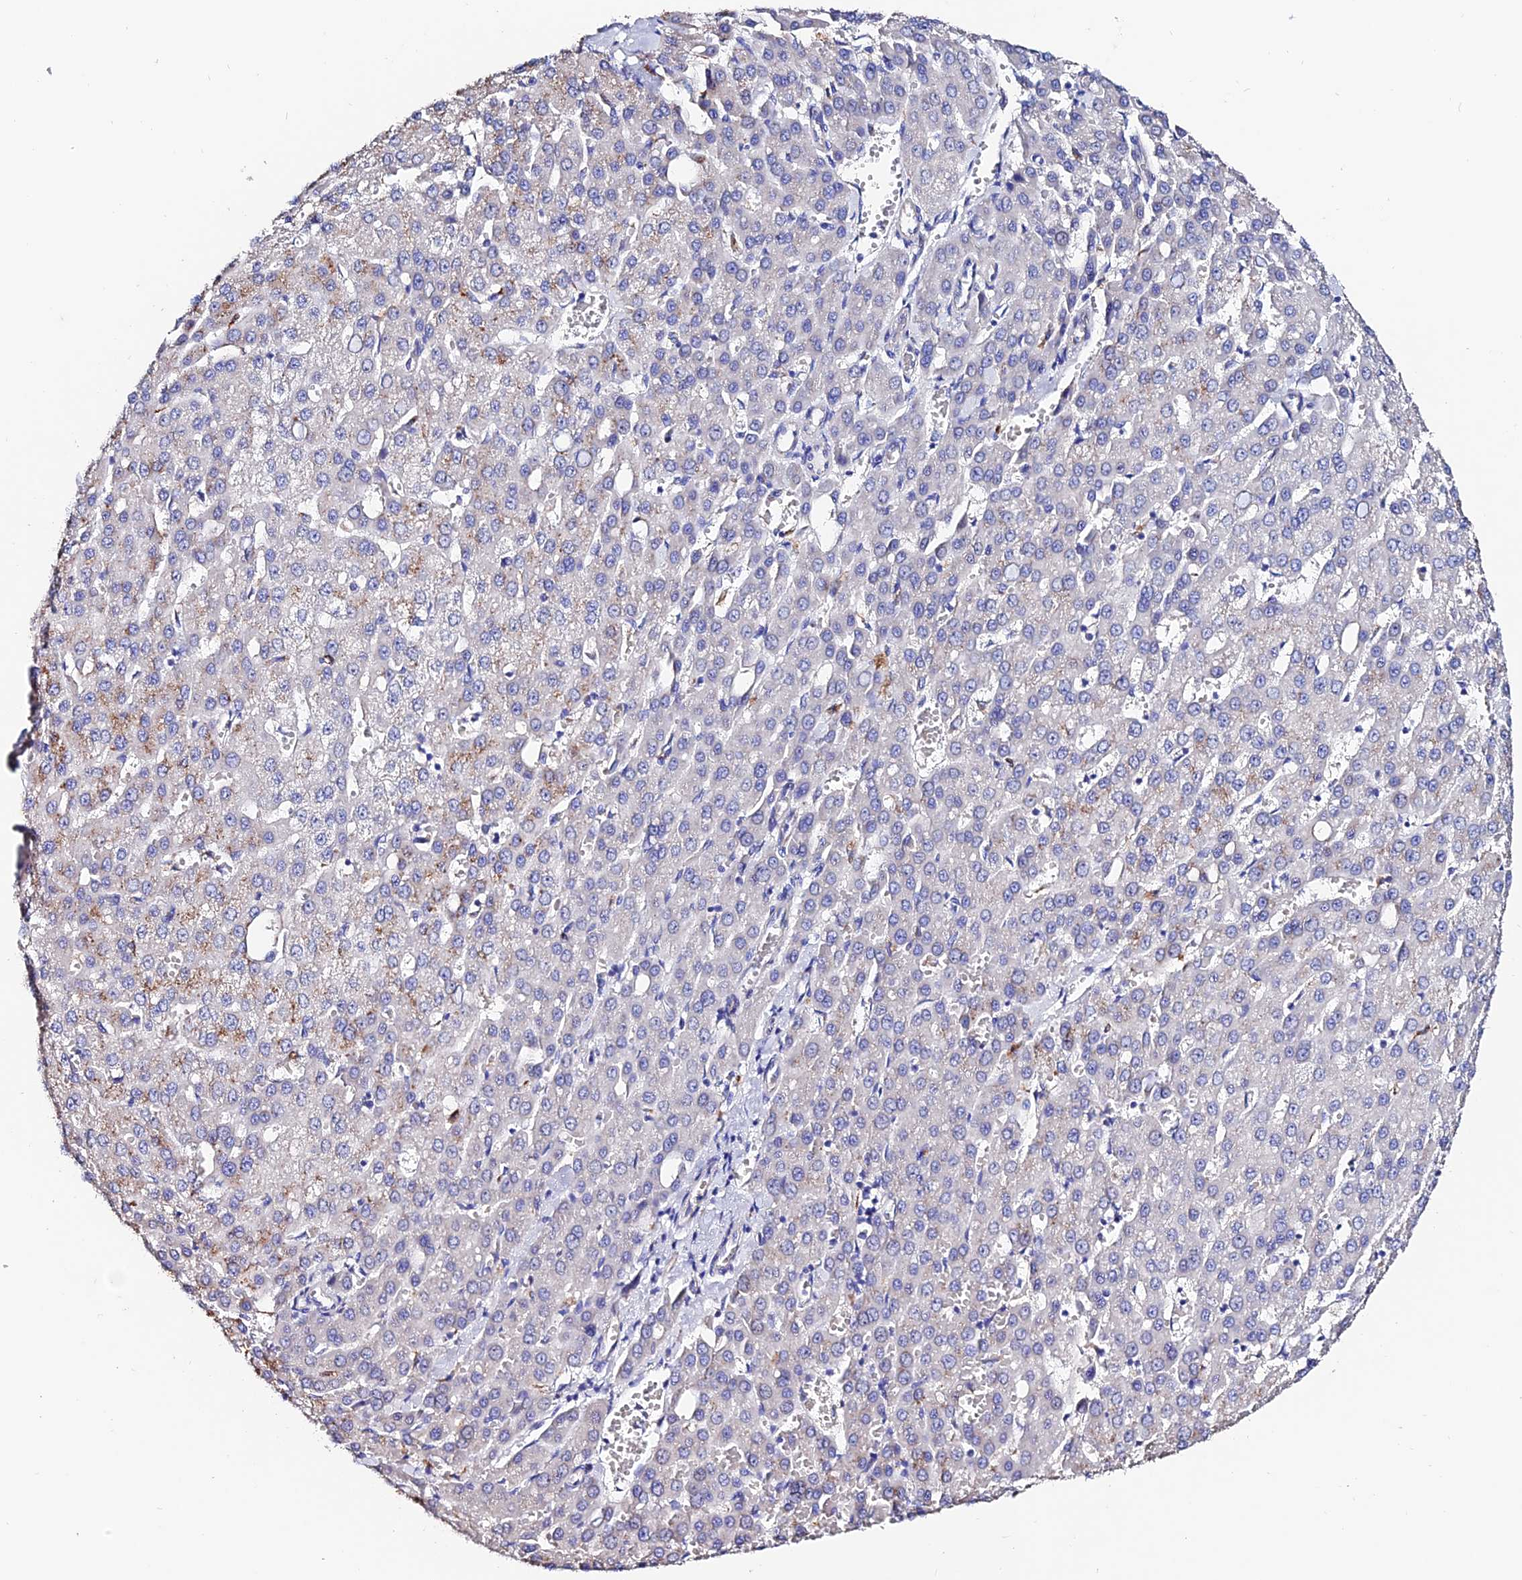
{"staining": {"intensity": "negative", "quantity": "none", "location": "none"}, "tissue": "liver cancer", "cell_type": "Tumor cells", "image_type": "cancer", "snomed": [{"axis": "morphology", "description": "Carcinoma, Hepatocellular, NOS"}, {"axis": "topography", "description": "Liver"}], "caption": "Histopathology image shows no protein expression in tumor cells of liver cancer (hepatocellular carcinoma) tissue. (Immunohistochemistry (ihc), brightfield microscopy, high magnification).", "gene": "ESM1", "patient": {"sex": "male", "age": 47}}